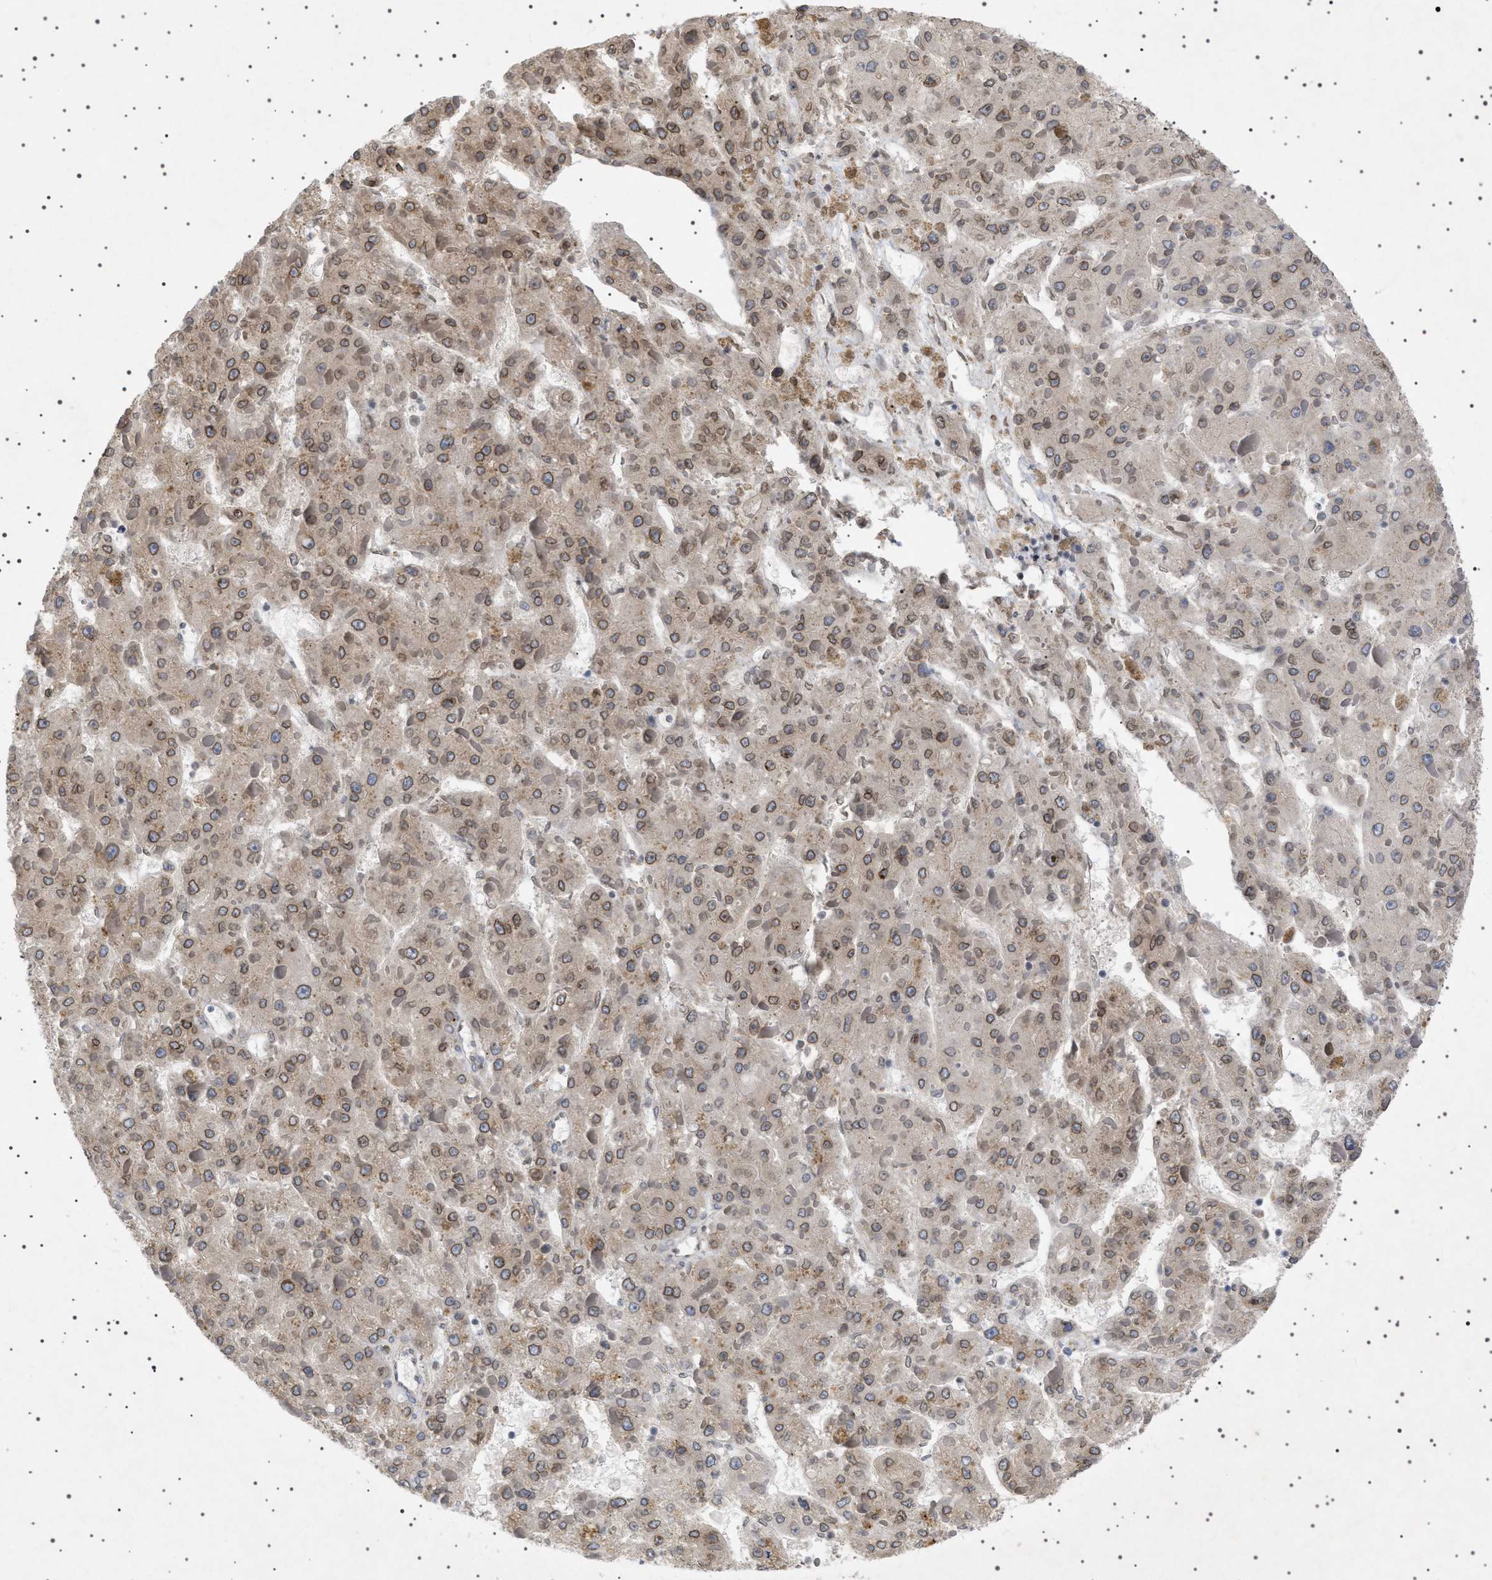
{"staining": {"intensity": "moderate", "quantity": ">75%", "location": "cytoplasmic/membranous,nuclear"}, "tissue": "liver cancer", "cell_type": "Tumor cells", "image_type": "cancer", "snomed": [{"axis": "morphology", "description": "Carcinoma, Hepatocellular, NOS"}, {"axis": "topography", "description": "Liver"}], "caption": "Hepatocellular carcinoma (liver) tissue shows moderate cytoplasmic/membranous and nuclear expression in about >75% of tumor cells (DAB = brown stain, brightfield microscopy at high magnification).", "gene": "NUP93", "patient": {"sex": "female", "age": 73}}